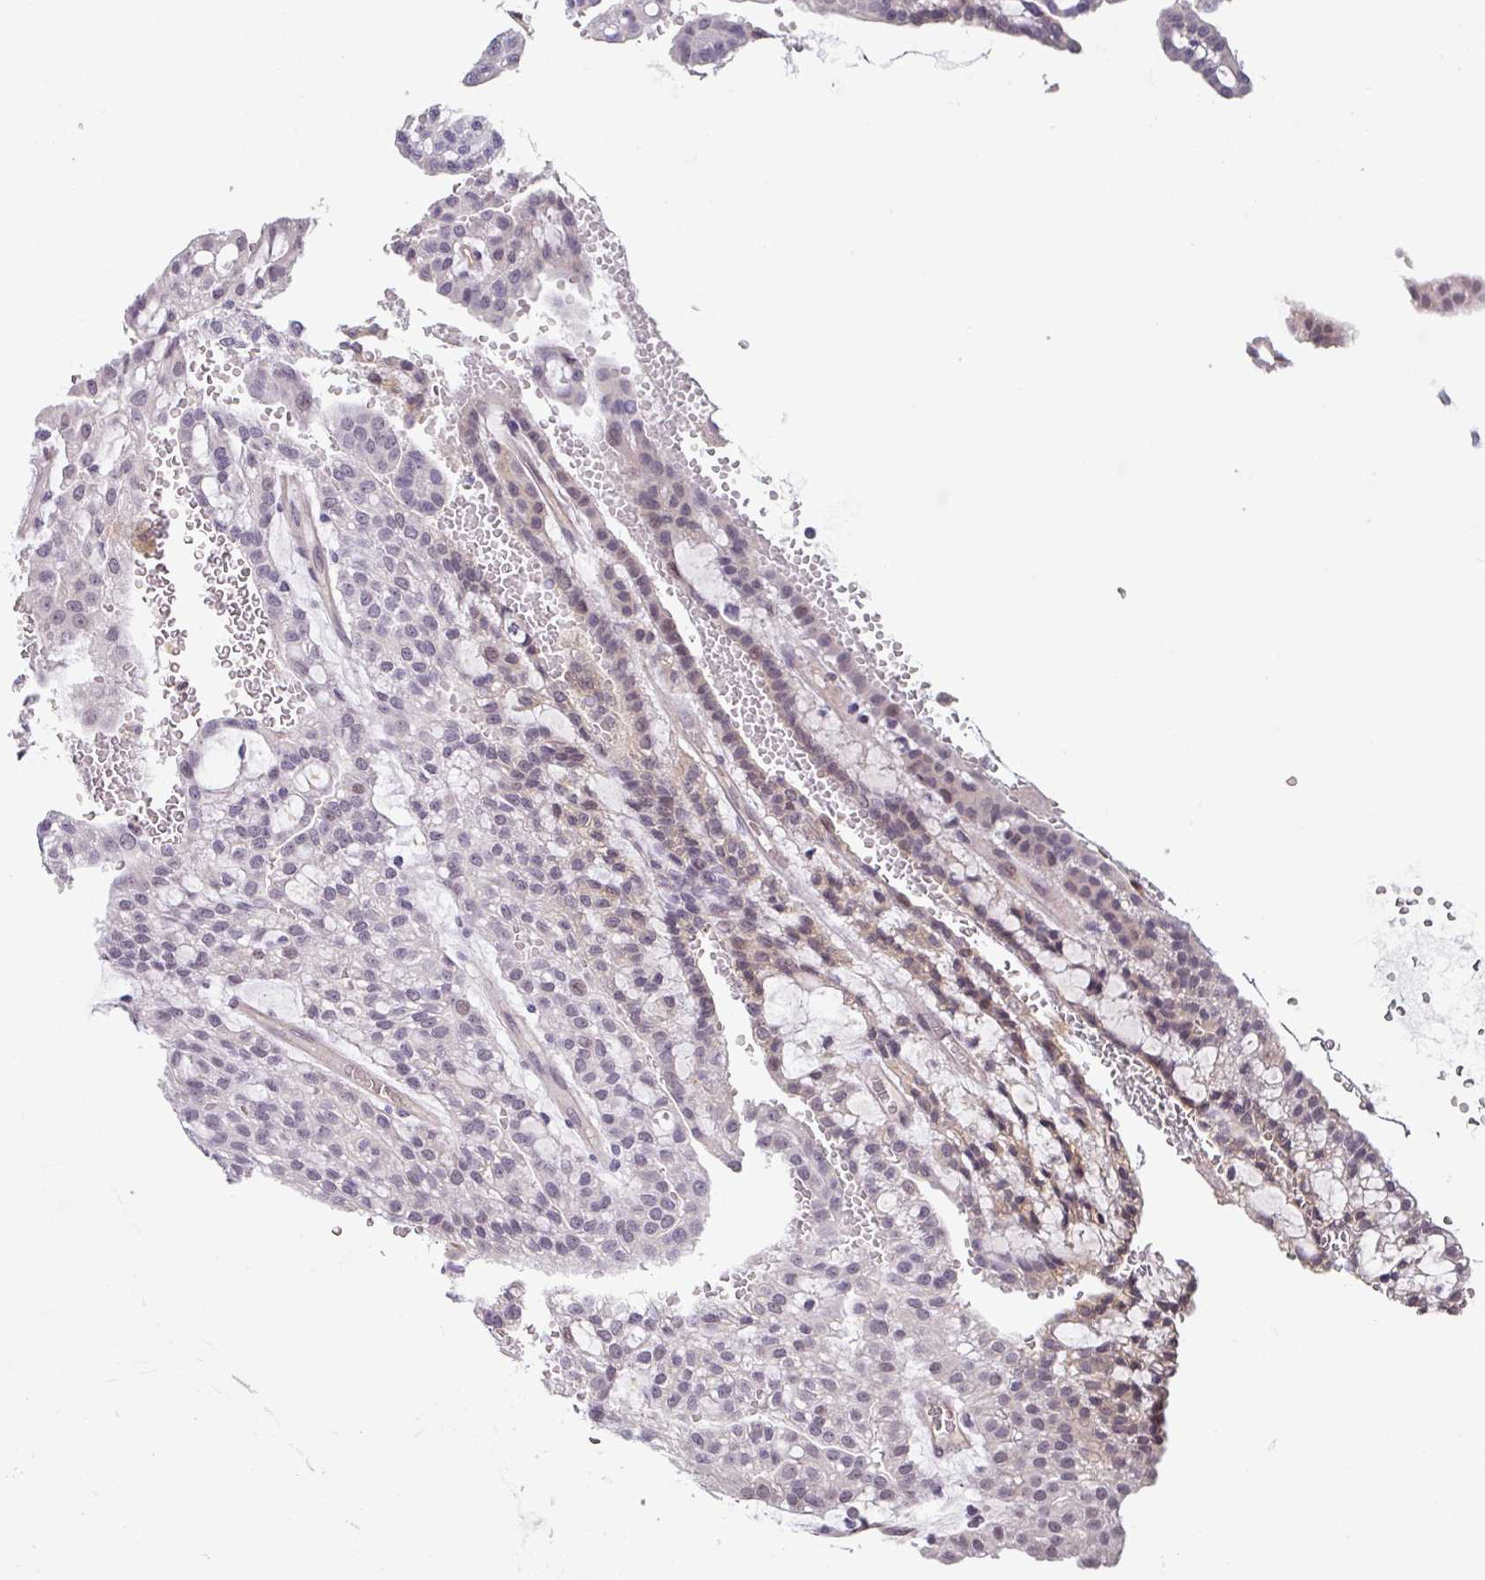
{"staining": {"intensity": "weak", "quantity": "<25%", "location": "nuclear"}, "tissue": "renal cancer", "cell_type": "Tumor cells", "image_type": "cancer", "snomed": [{"axis": "morphology", "description": "Adenocarcinoma, NOS"}, {"axis": "topography", "description": "Kidney"}], "caption": "IHC photomicrograph of adenocarcinoma (renal) stained for a protein (brown), which displays no expression in tumor cells.", "gene": "ZFP3", "patient": {"sex": "male", "age": 63}}